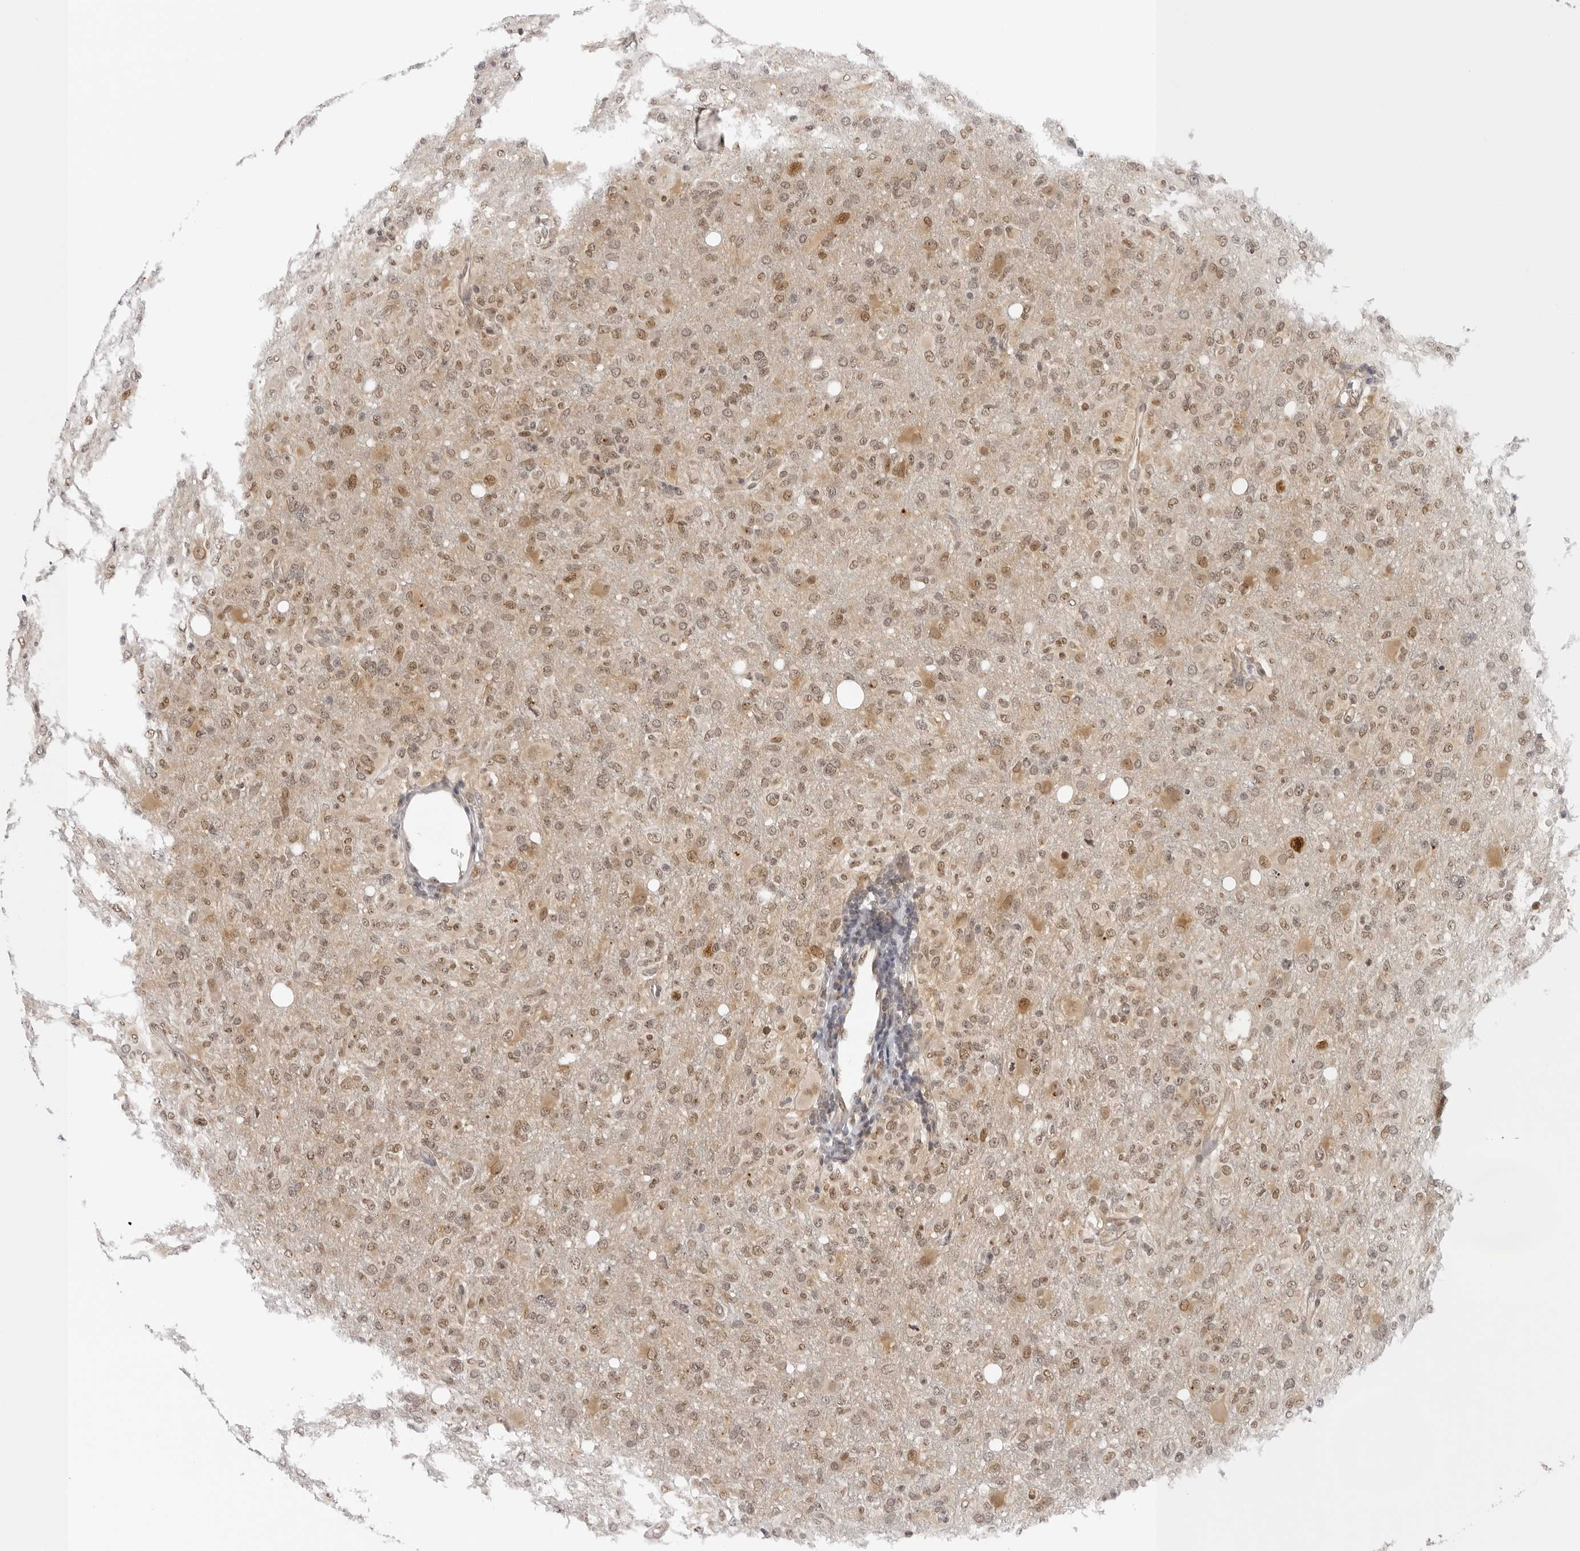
{"staining": {"intensity": "moderate", "quantity": ">75%", "location": "nuclear"}, "tissue": "glioma", "cell_type": "Tumor cells", "image_type": "cancer", "snomed": [{"axis": "morphology", "description": "Glioma, malignant, High grade"}, {"axis": "topography", "description": "Brain"}], "caption": "Brown immunohistochemical staining in malignant high-grade glioma displays moderate nuclear expression in approximately >75% of tumor cells. (IHC, brightfield microscopy, high magnification).", "gene": "WDR77", "patient": {"sex": "female", "age": 57}}